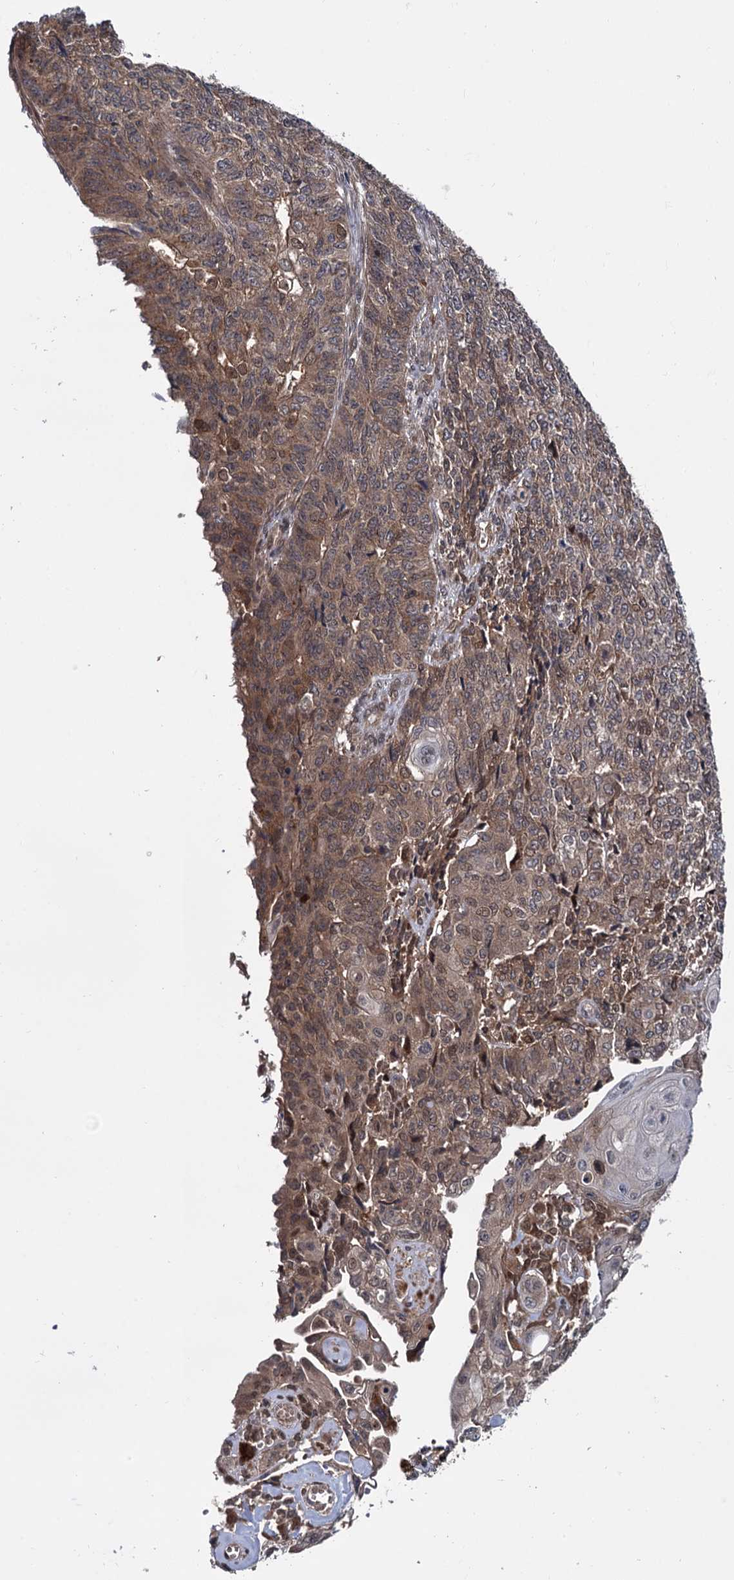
{"staining": {"intensity": "moderate", "quantity": "25%-75%", "location": "cytoplasmic/membranous,nuclear"}, "tissue": "endometrial cancer", "cell_type": "Tumor cells", "image_type": "cancer", "snomed": [{"axis": "morphology", "description": "Adenocarcinoma, NOS"}, {"axis": "topography", "description": "Endometrium"}], "caption": "This photomicrograph reveals endometrial adenocarcinoma stained with immunohistochemistry to label a protein in brown. The cytoplasmic/membranous and nuclear of tumor cells show moderate positivity for the protein. Nuclei are counter-stained blue.", "gene": "SELENOP", "patient": {"sex": "female", "age": 32}}